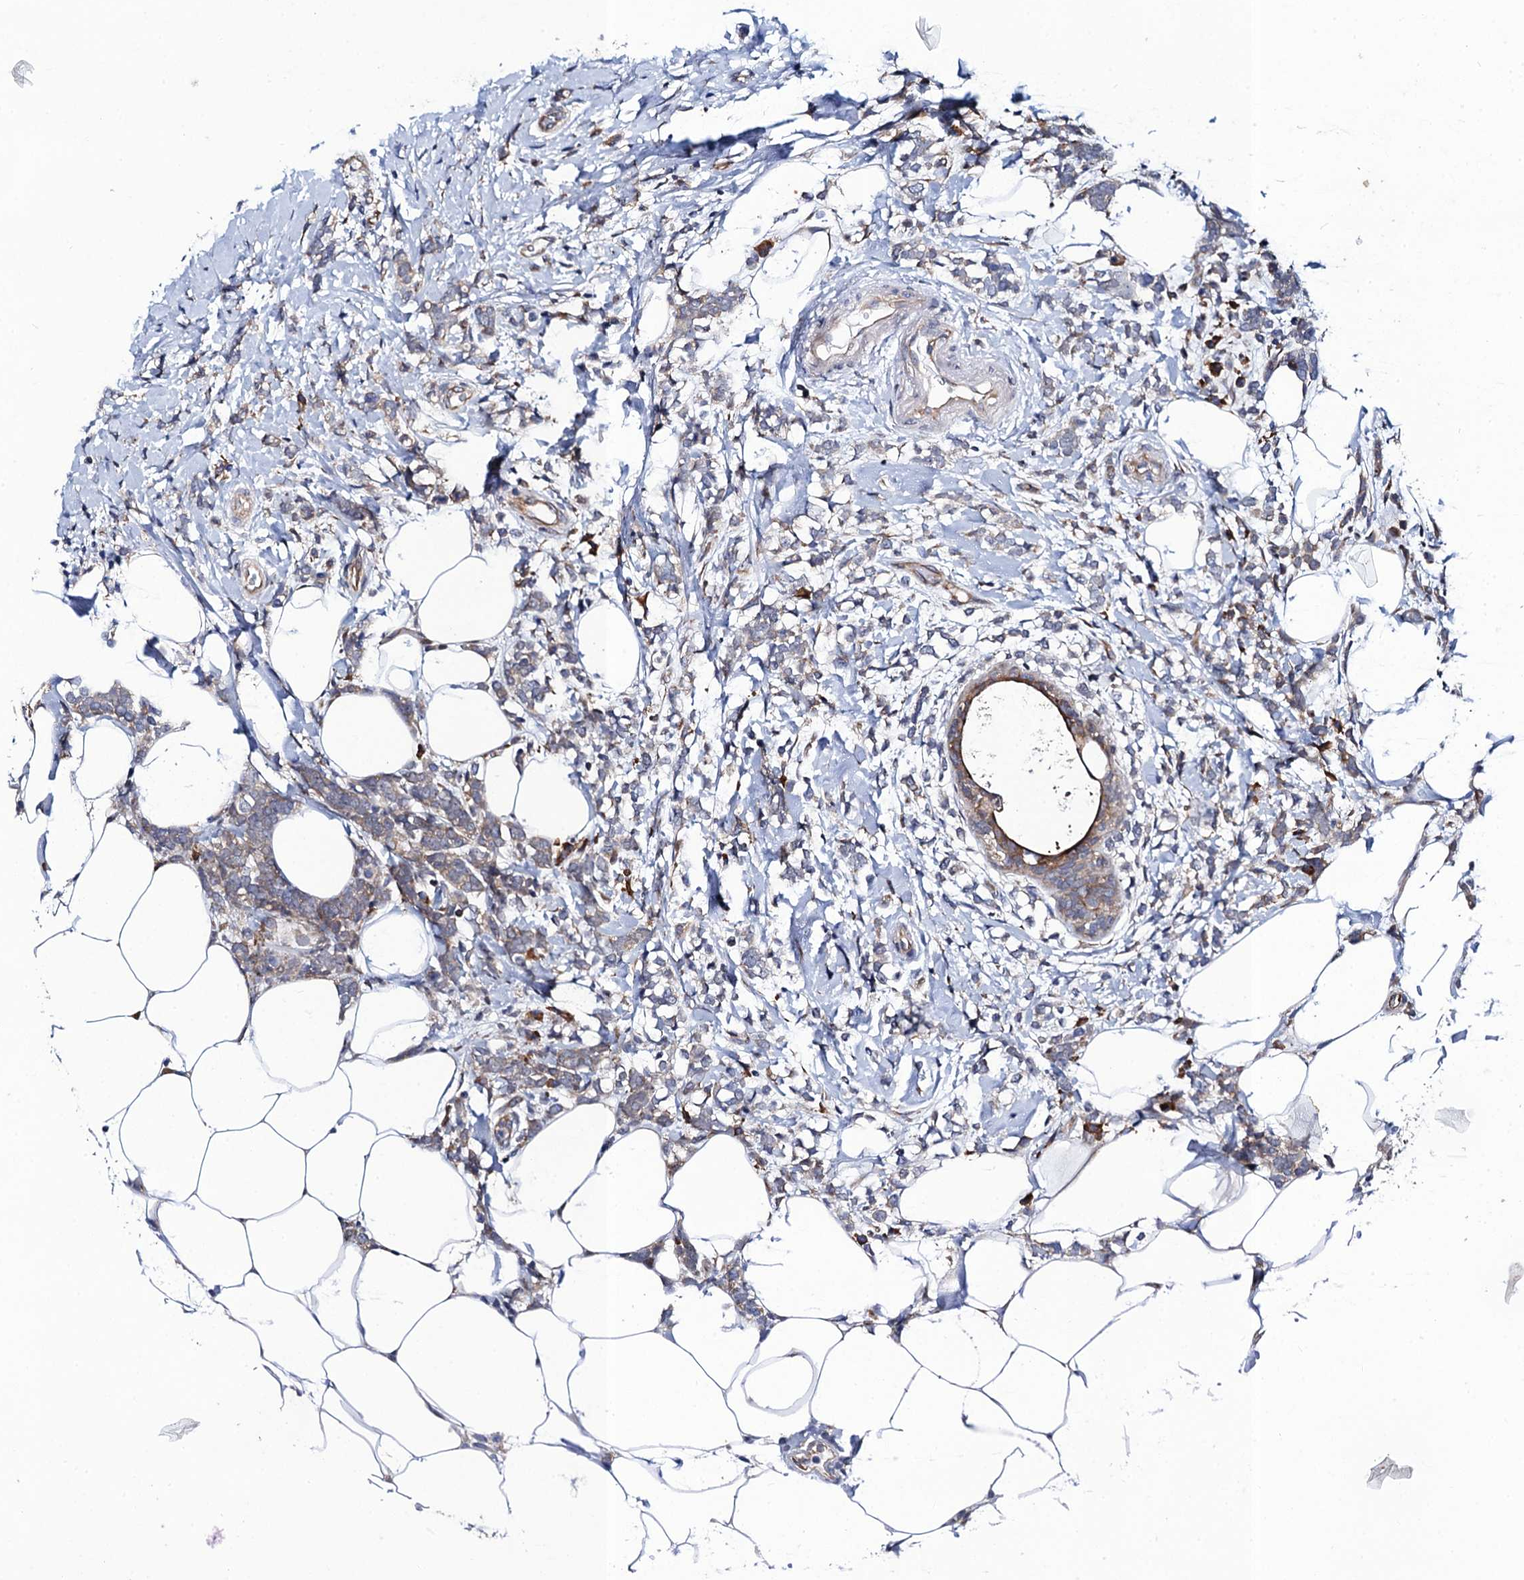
{"staining": {"intensity": "weak", "quantity": "<25%", "location": "cytoplasmic/membranous"}, "tissue": "breast cancer", "cell_type": "Tumor cells", "image_type": "cancer", "snomed": [{"axis": "morphology", "description": "Lobular carcinoma"}, {"axis": "topography", "description": "Breast"}], "caption": "DAB immunohistochemical staining of human breast cancer demonstrates no significant staining in tumor cells.", "gene": "PGLS", "patient": {"sex": "female", "age": 58}}